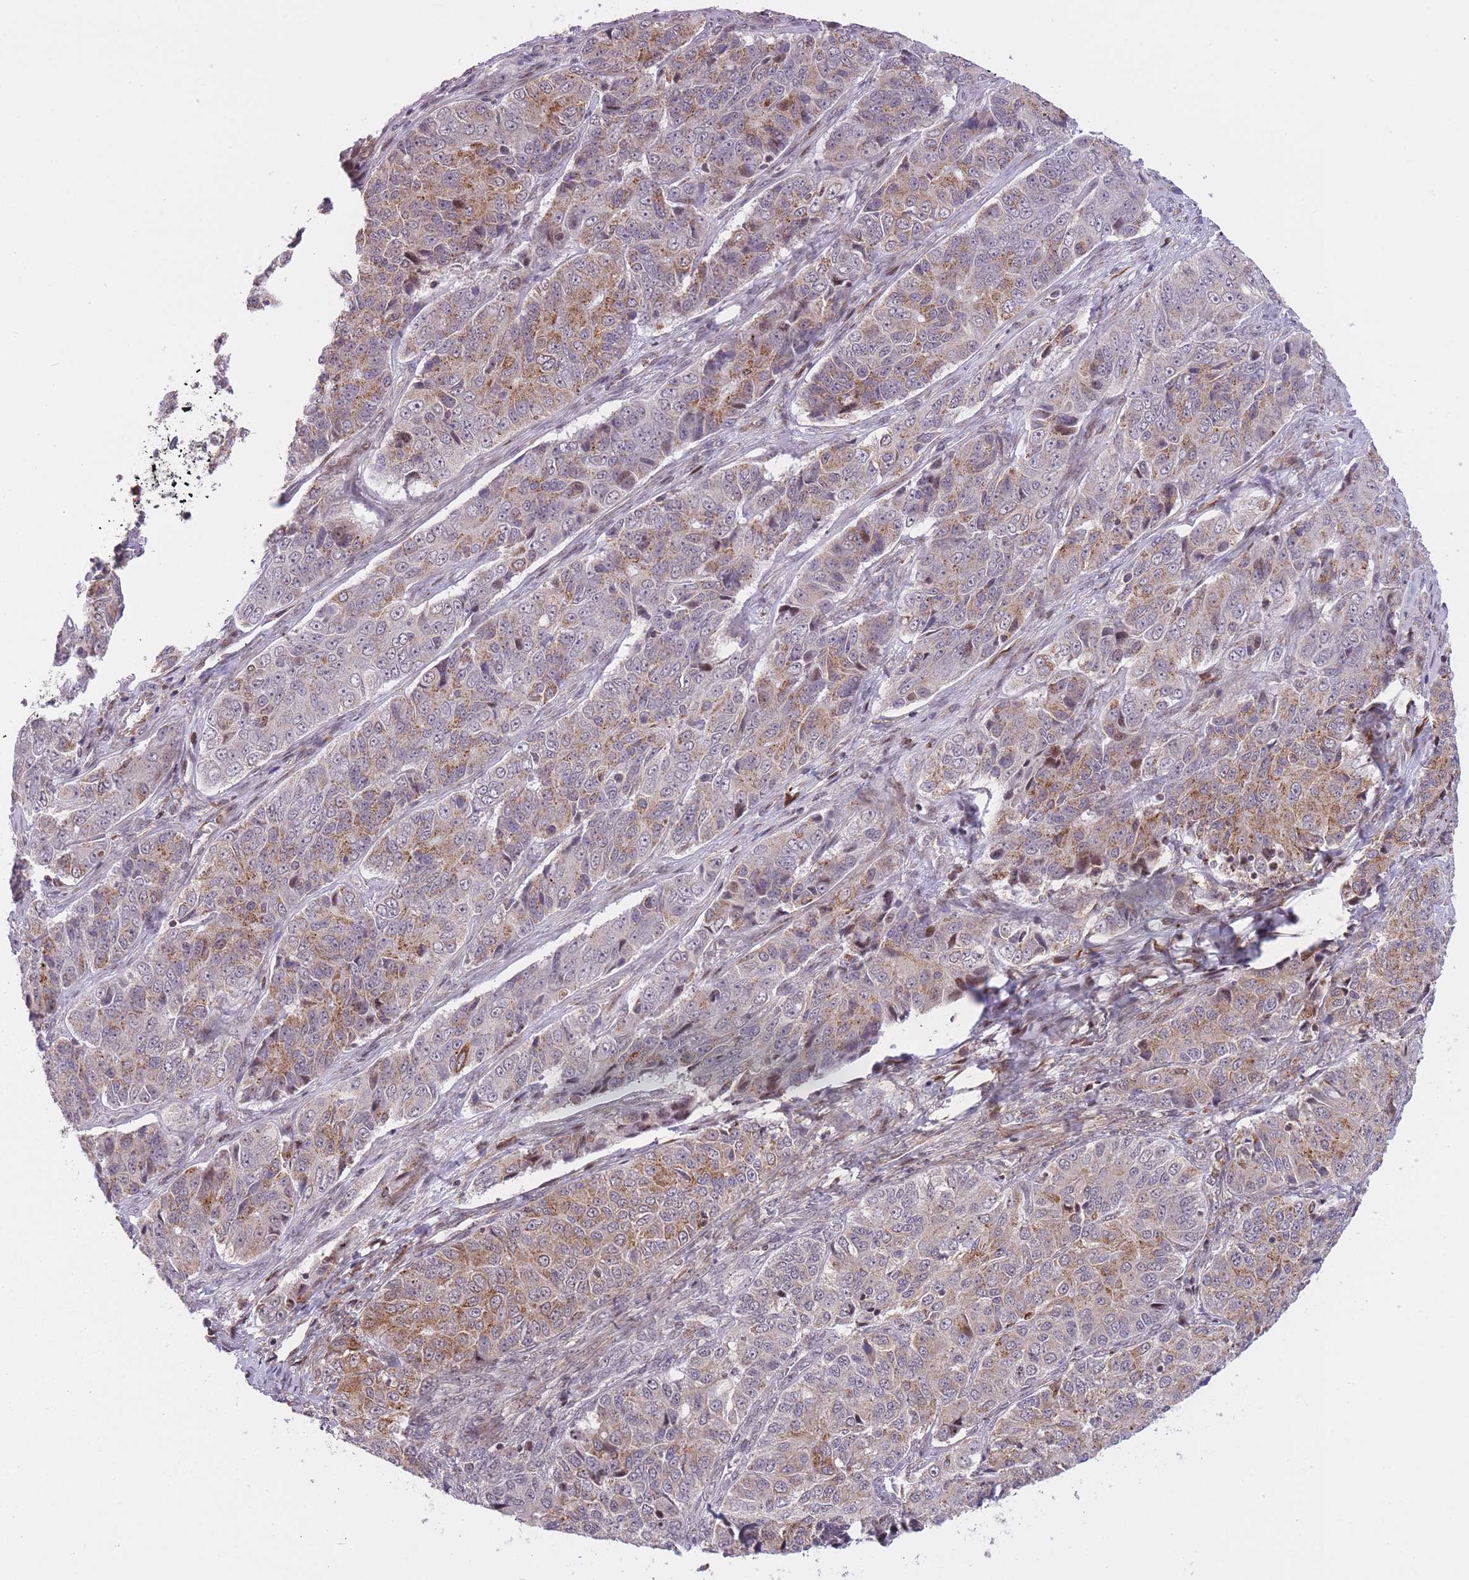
{"staining": {"intensity": "moderate", "quantity": ">75%", "location": "cytoplasmic/membranous"}, "tissue": "ovarian cancer", "cell_type": "Tumor cells", "image_type": "cancer", "snomed": [{"axis": "morphology", "description": "Carcinoma, endometroid"}, {"axis": "topography", "description": "Ovary"}], "caption": "Immunohistochemical staining of human ovarian cancer (endometroid carcinoma) shows medium levels of moderate cytoplasmic/membranous staining in about >75% of tumor cells.", "gene": "DPYSL4", "patient": {"sex": "female", "age": 51}}